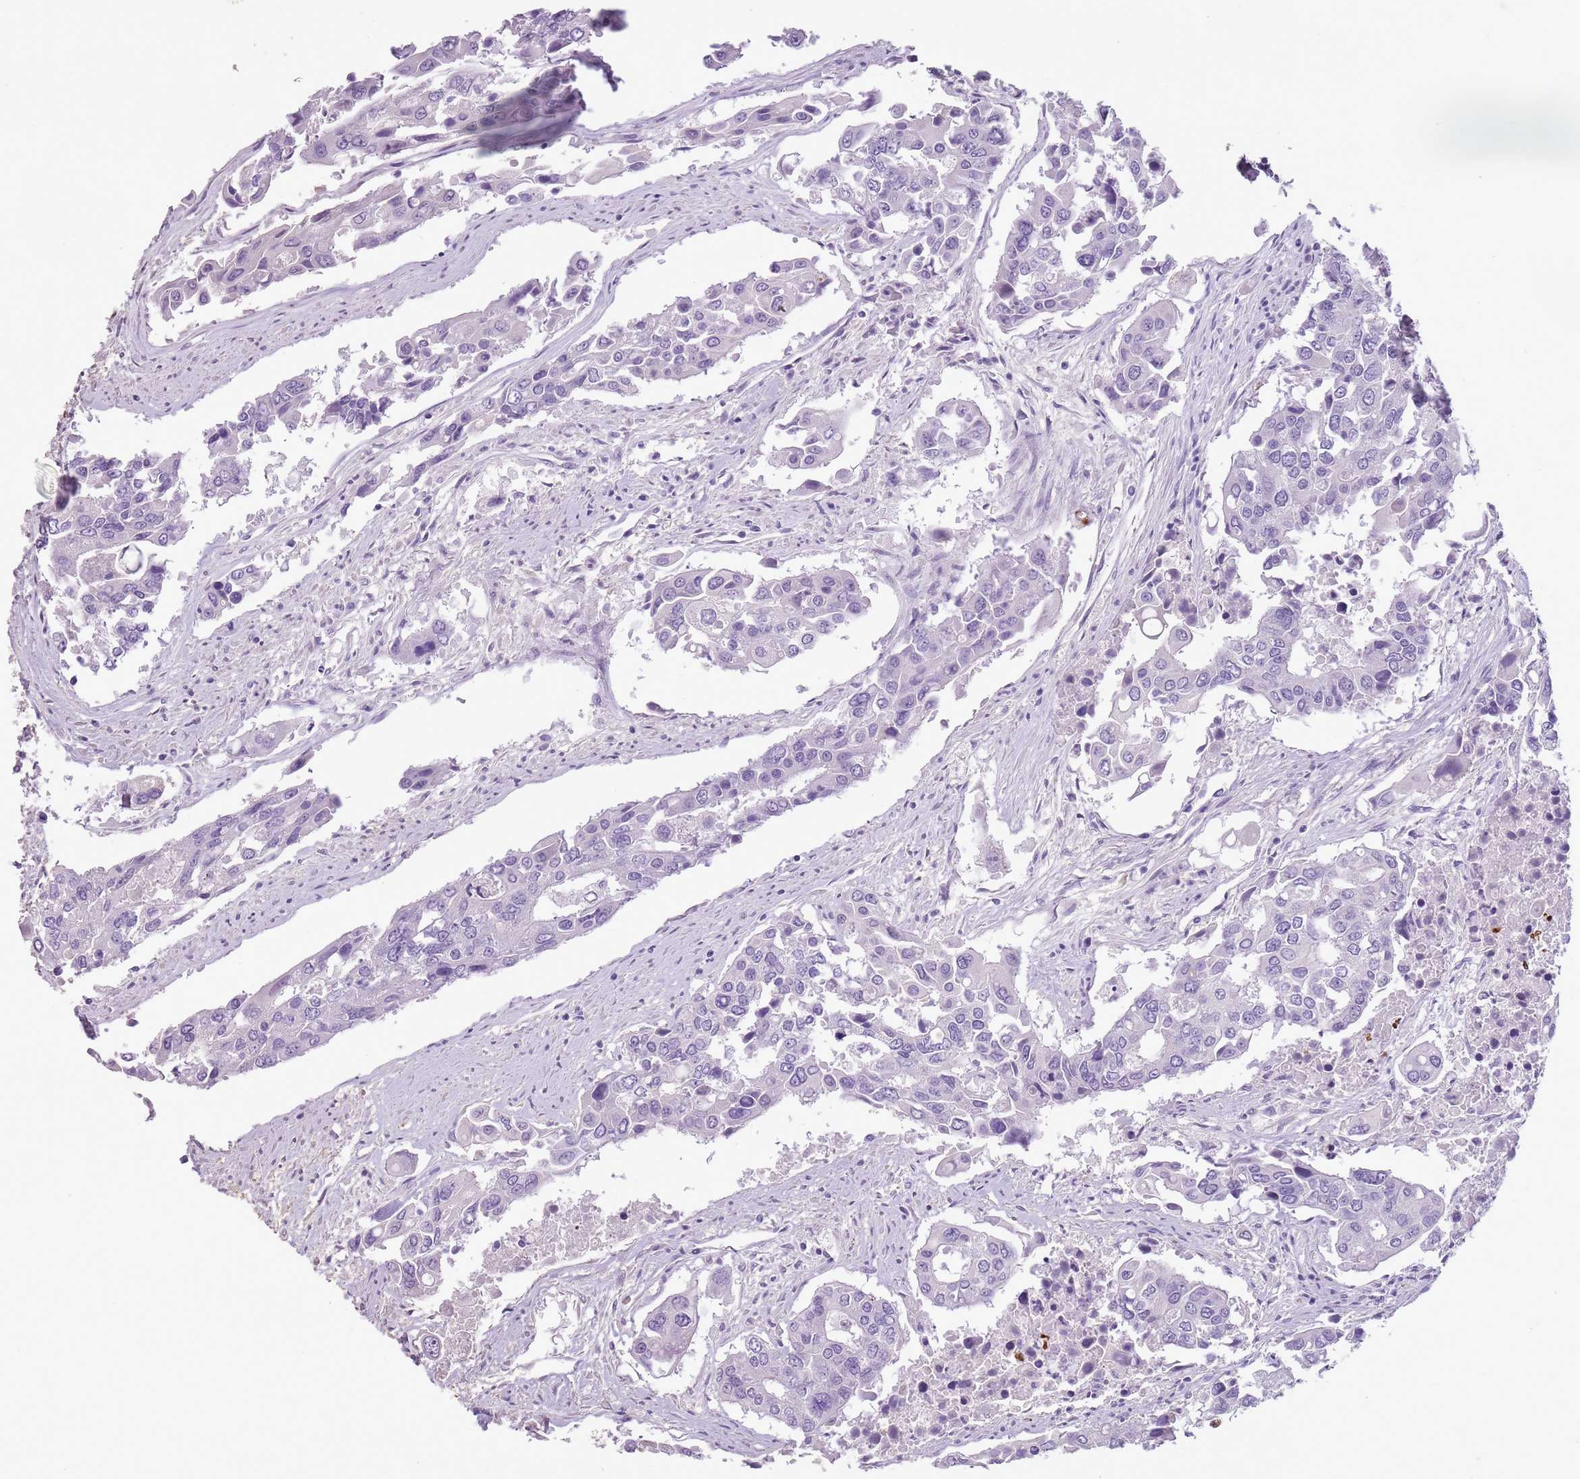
{"staining": {"intensity": "negative", "quantity": "none", "location": "none"}, "tissue": "colorectal cancer", "cell_type": "Tumor cells", "image_type": "cancer", "snomed": [{"axis": "morphology", "description": "Adenocarcinoma, NOS"}, {"axis": "topography", "description": "Colon"}], "caption": "The immunohistochemistry image has no significant staining in tumor cells of colorectal cancer (adenocarcinoma) tissue.", "gene": "CELF6", "patient": {"sex": "male", "age": 77}}